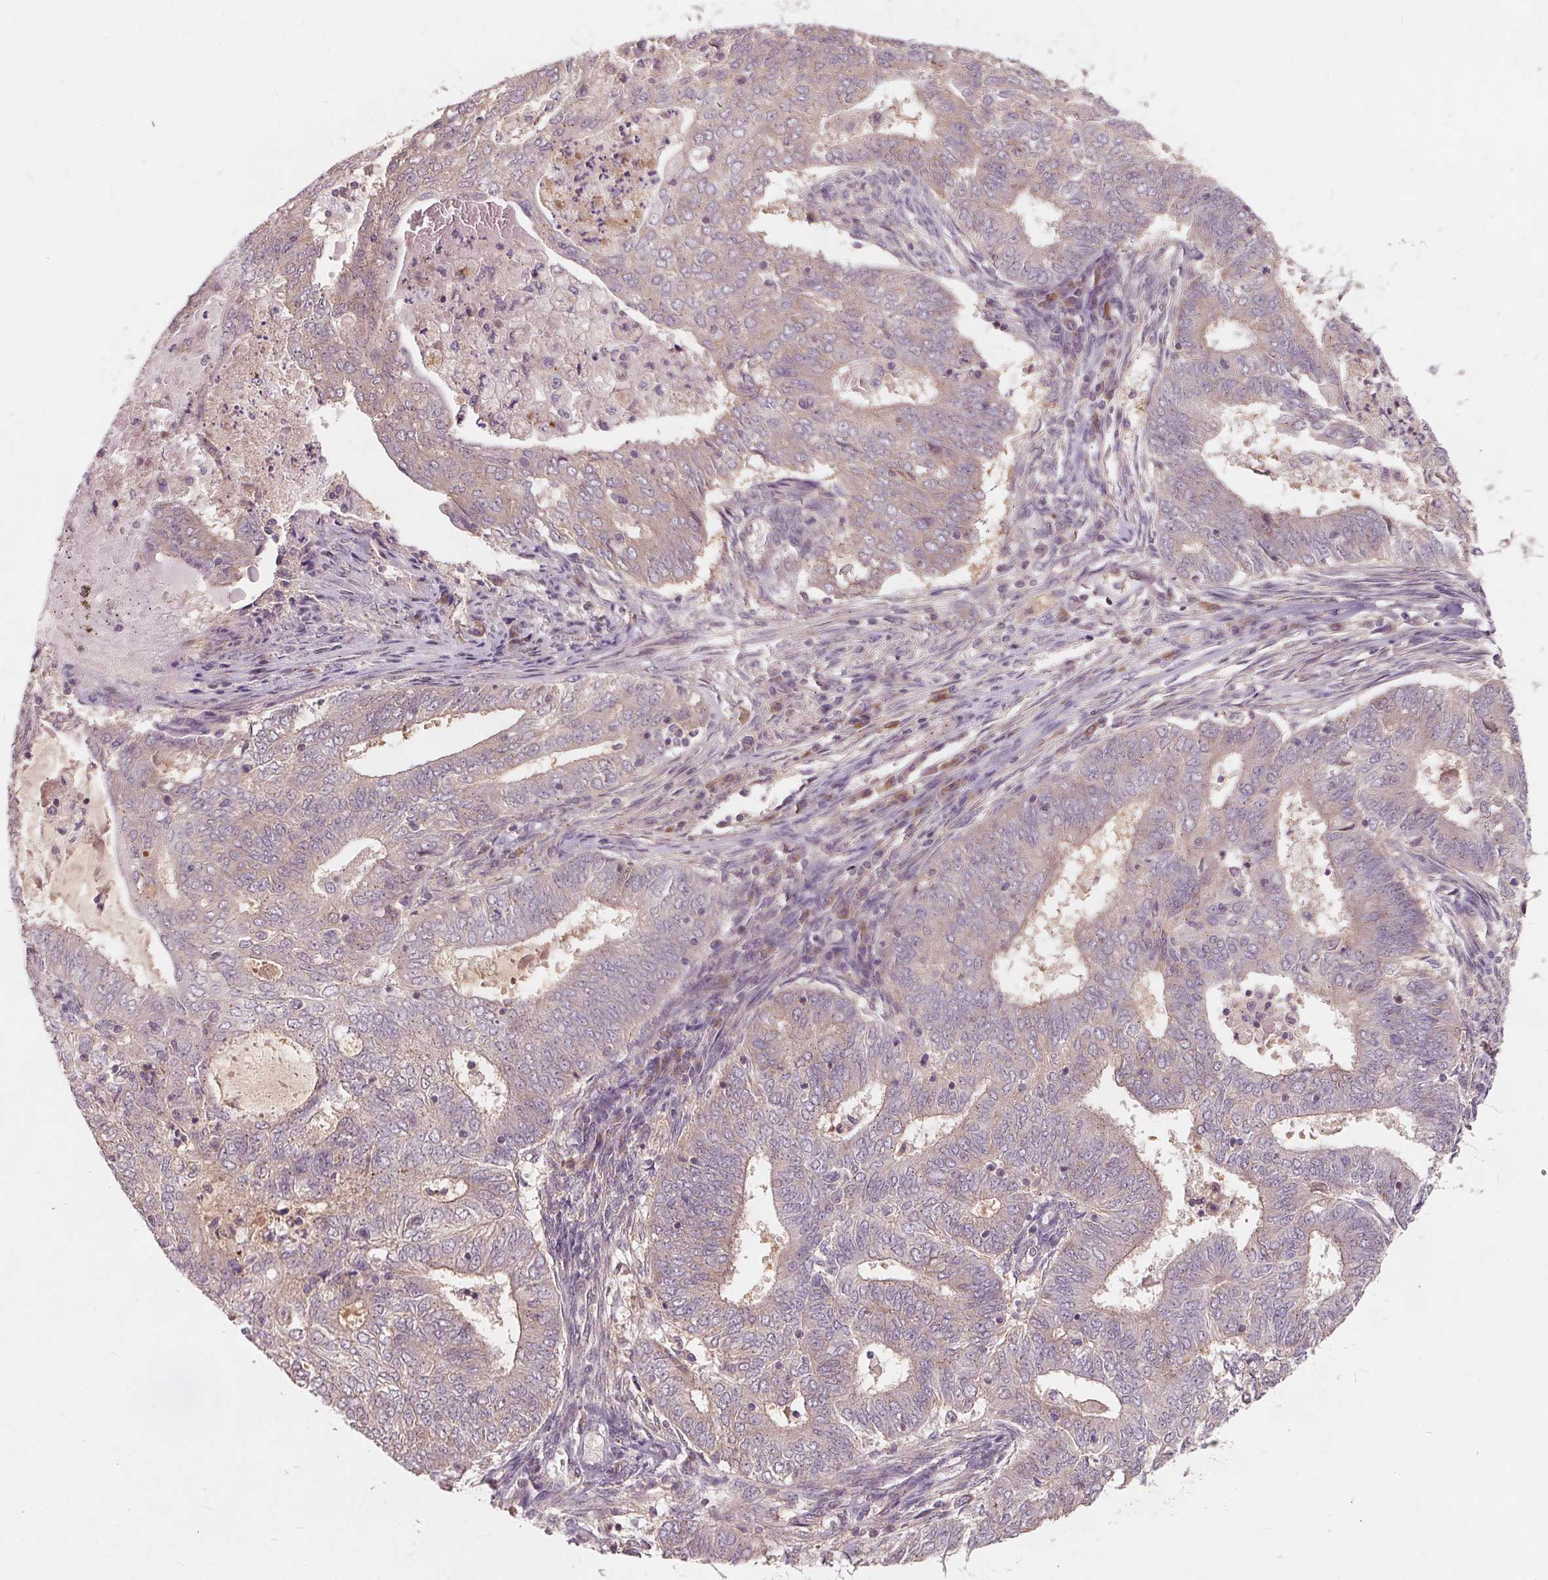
{"staining": {"intensity": "weak", "quantity": "<25%", "location": "cytoplasmic/membranous"}, "tissue": "endometrial cancer", "cell_type": "Tumor cells", "image_type": "cancer", "snomed": [{"axis": "morphology", "description": "Adenocarcinoma, NOS"}, {"axis": "topography", "description": "Endometrium"}], "caption": "This photomicrograph is of endometrial adenocarcinoma stained with IHC to label a protein in brown with the nuclei are counter-stained blue. There is no staining in tumor cells. (DAB (3,3'-diaminobenzidine) IHC, high magnification).", "gene": "CSNK1G2", "patient": {"sex": "female", "age": 62}}